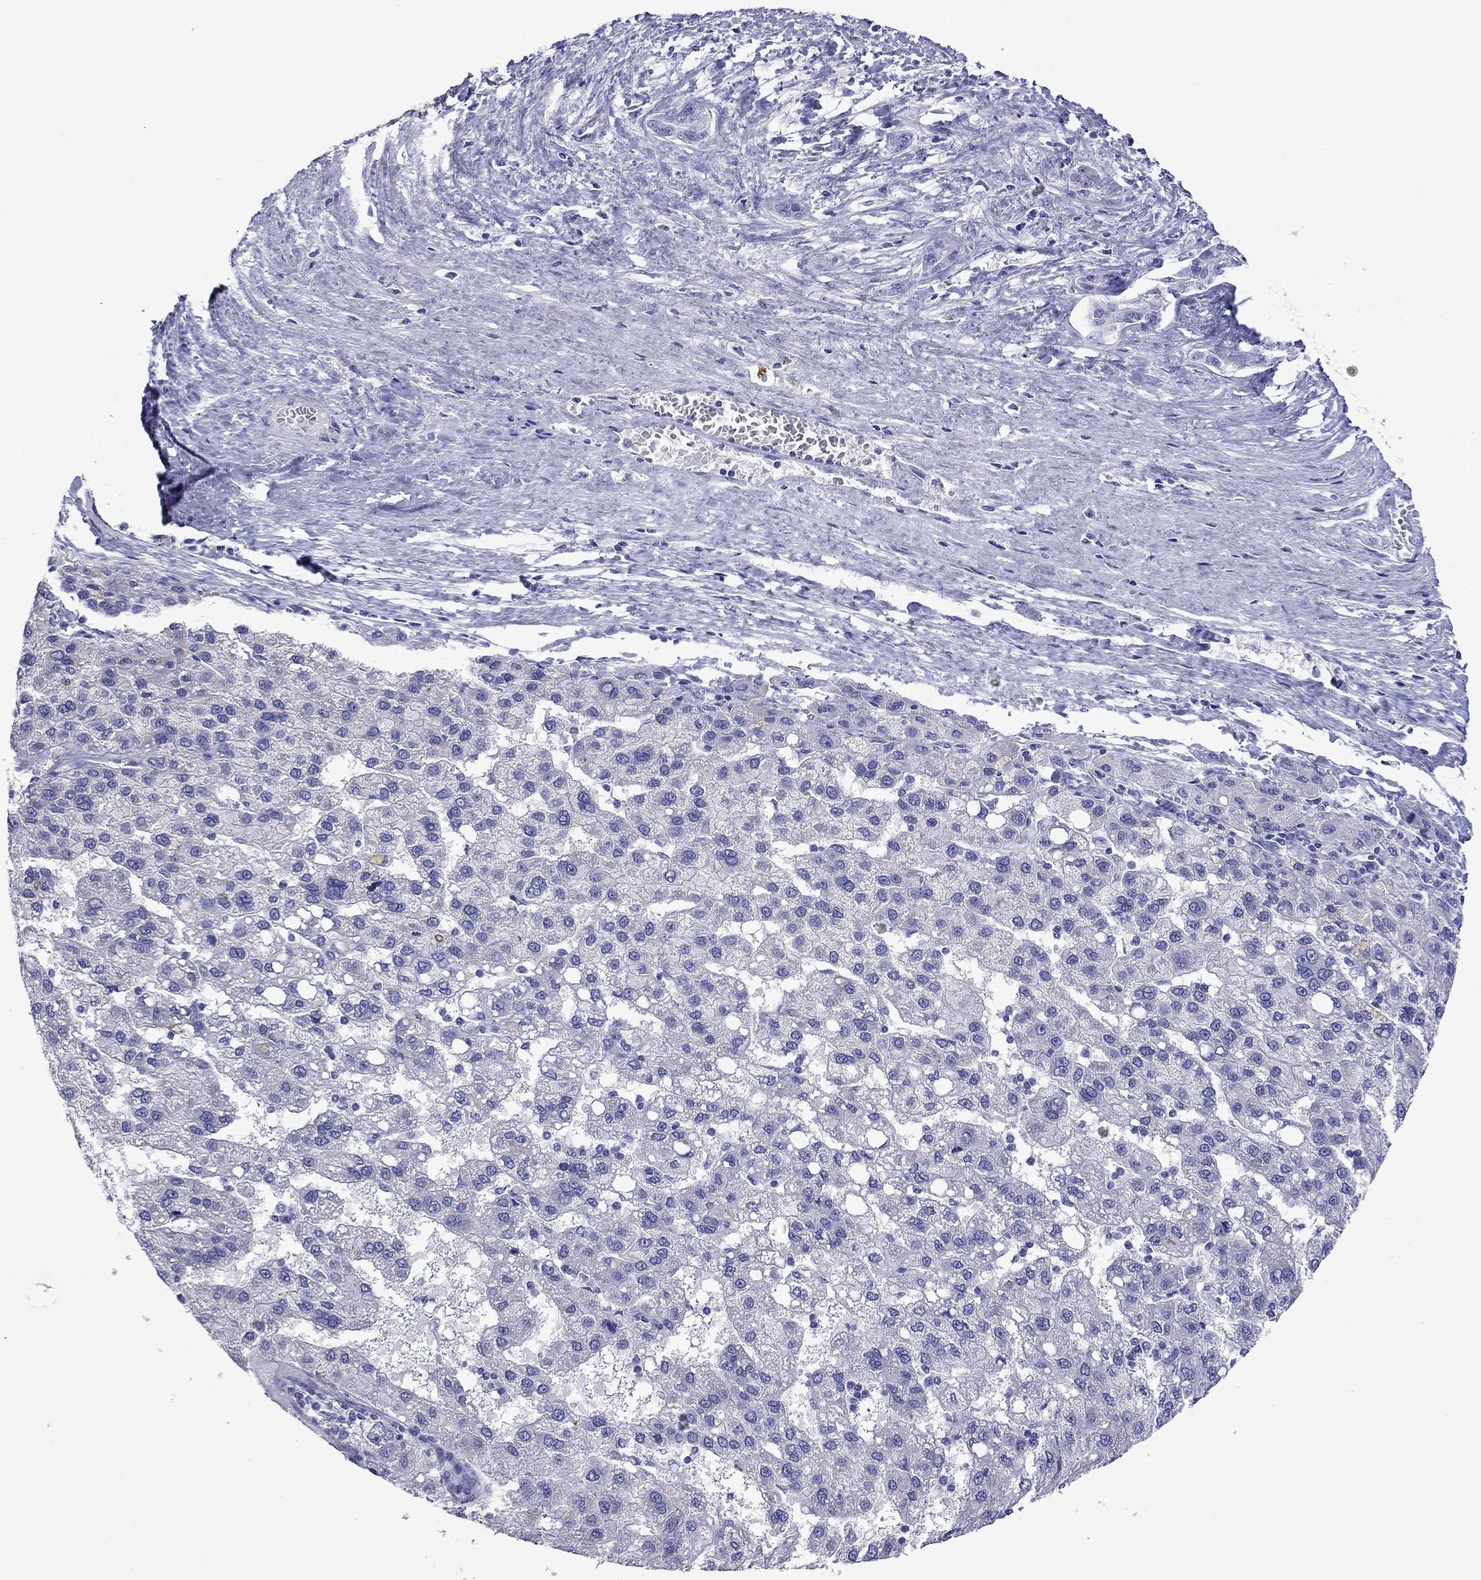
{"staining": {"intensity": "negative", "quantity": "none", "location": "none"}, "tissue": "liver cancer", "cell_type": "Tumor cells", "image_type": "cancer", "snomed": [{"axis": "morphology", "description": "Carcinoma, Hepatocellular, NOS"}, {"axis": "topography", "description": "Liver"}], "caption": "Liver cancer was stained to show a protein in brown. There is no significant positivity in tumor cells. The staining was performed using DAB (3,3'-diaminobenzidine) to visualize the protein expression in brown, while the nuclei were stained in blue with hematoxylin (Magnification: 20x).", "gene": "KIAA2012", "patient": {"sex": "female", "age": 82}}